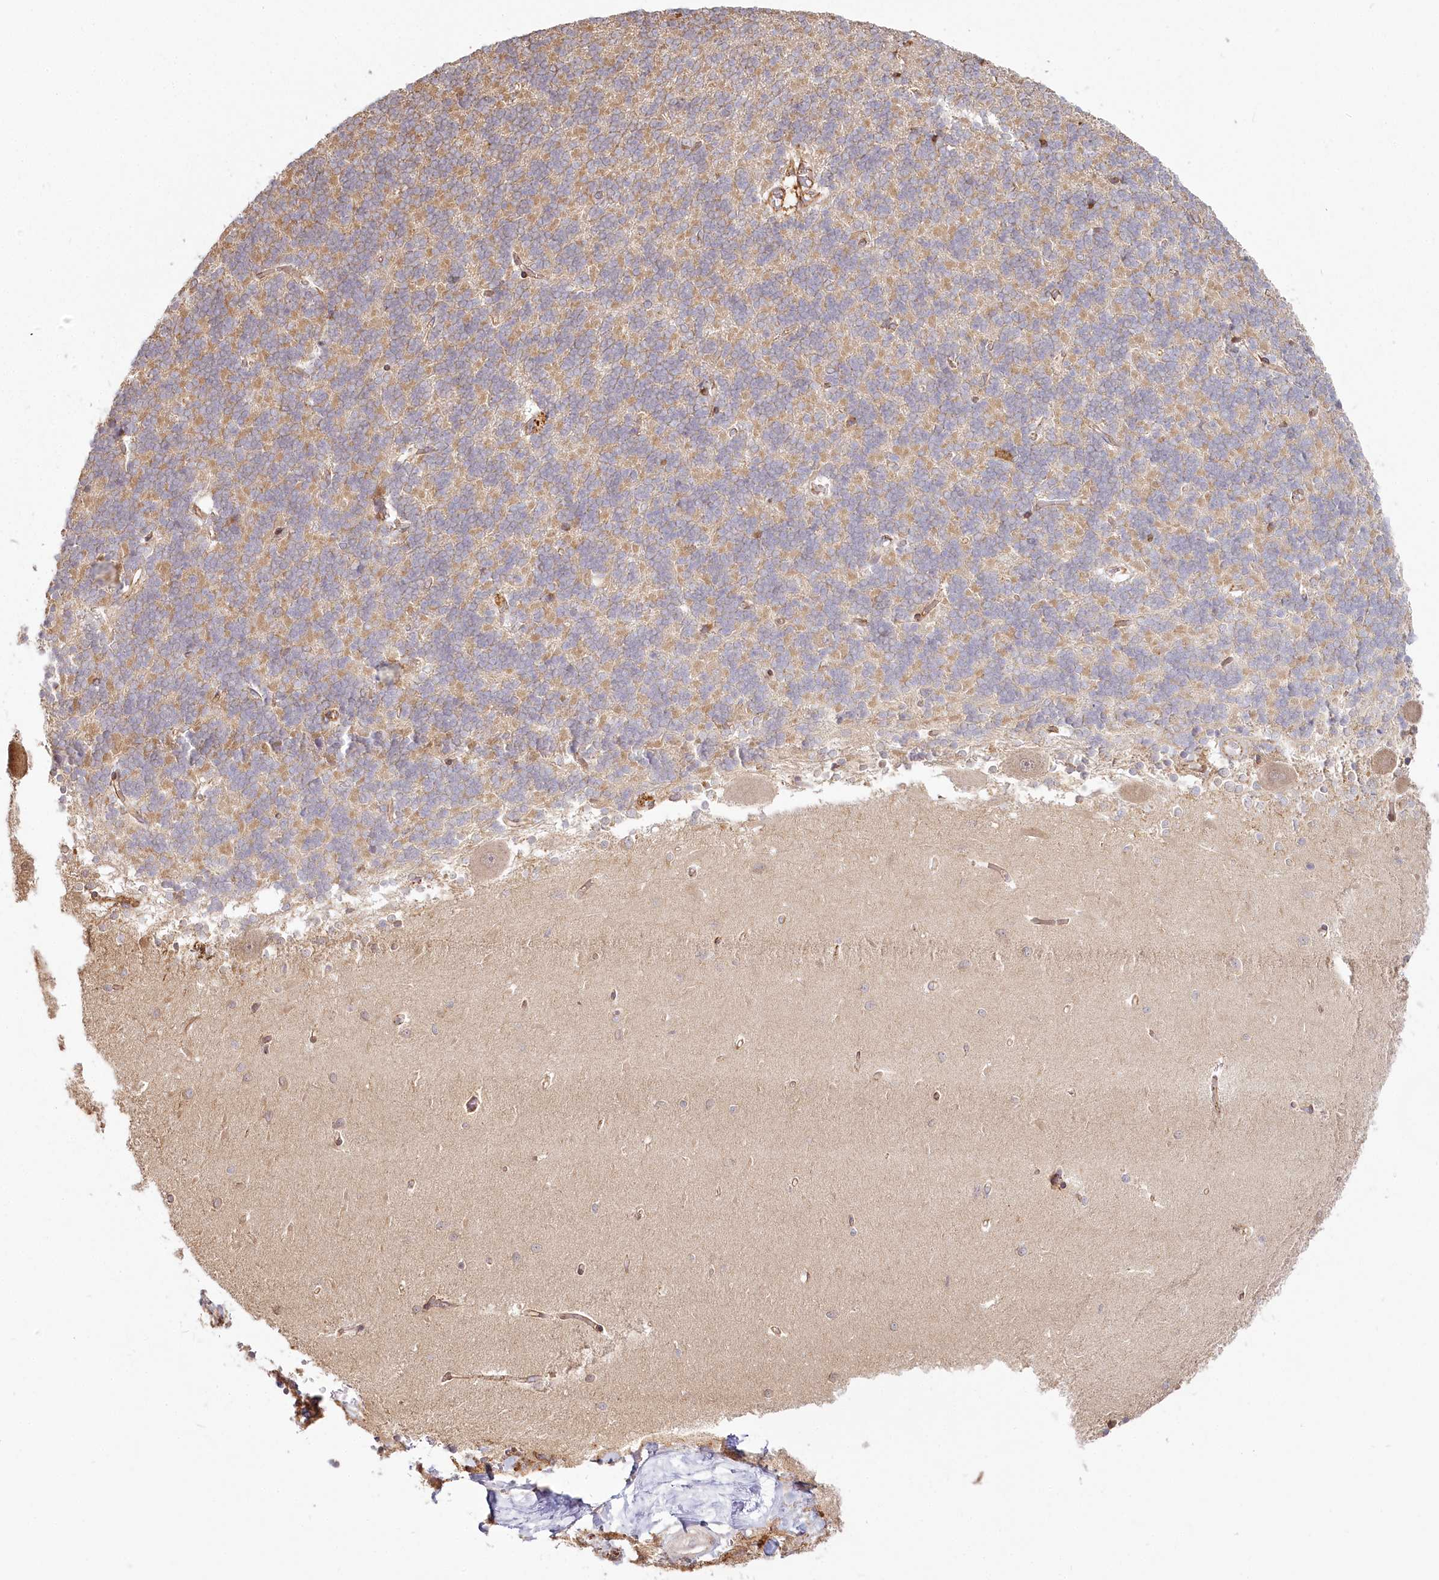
{"staining": {"intensity": "moderate", "quantity": "25%-75%", "location": "cytoplasmic/membranous"}, "tissue": "cerebellum", "cell_type": "Cells in granular layer", "image_type": "normal", "snomed": [{"axis": "morphology", "description": "Normal tissue, NOS"}, {"axis": "topography", "description": "Cerebellum"}], "caption": "Brown immunohistochemical staining in normal cerebellum exhibits moderate cytoplasmic/membranous staining in about 25%-75% of cells in granular layer.", "gene": "FAM13A", "patient": {"sex": "male", "age": 37}}